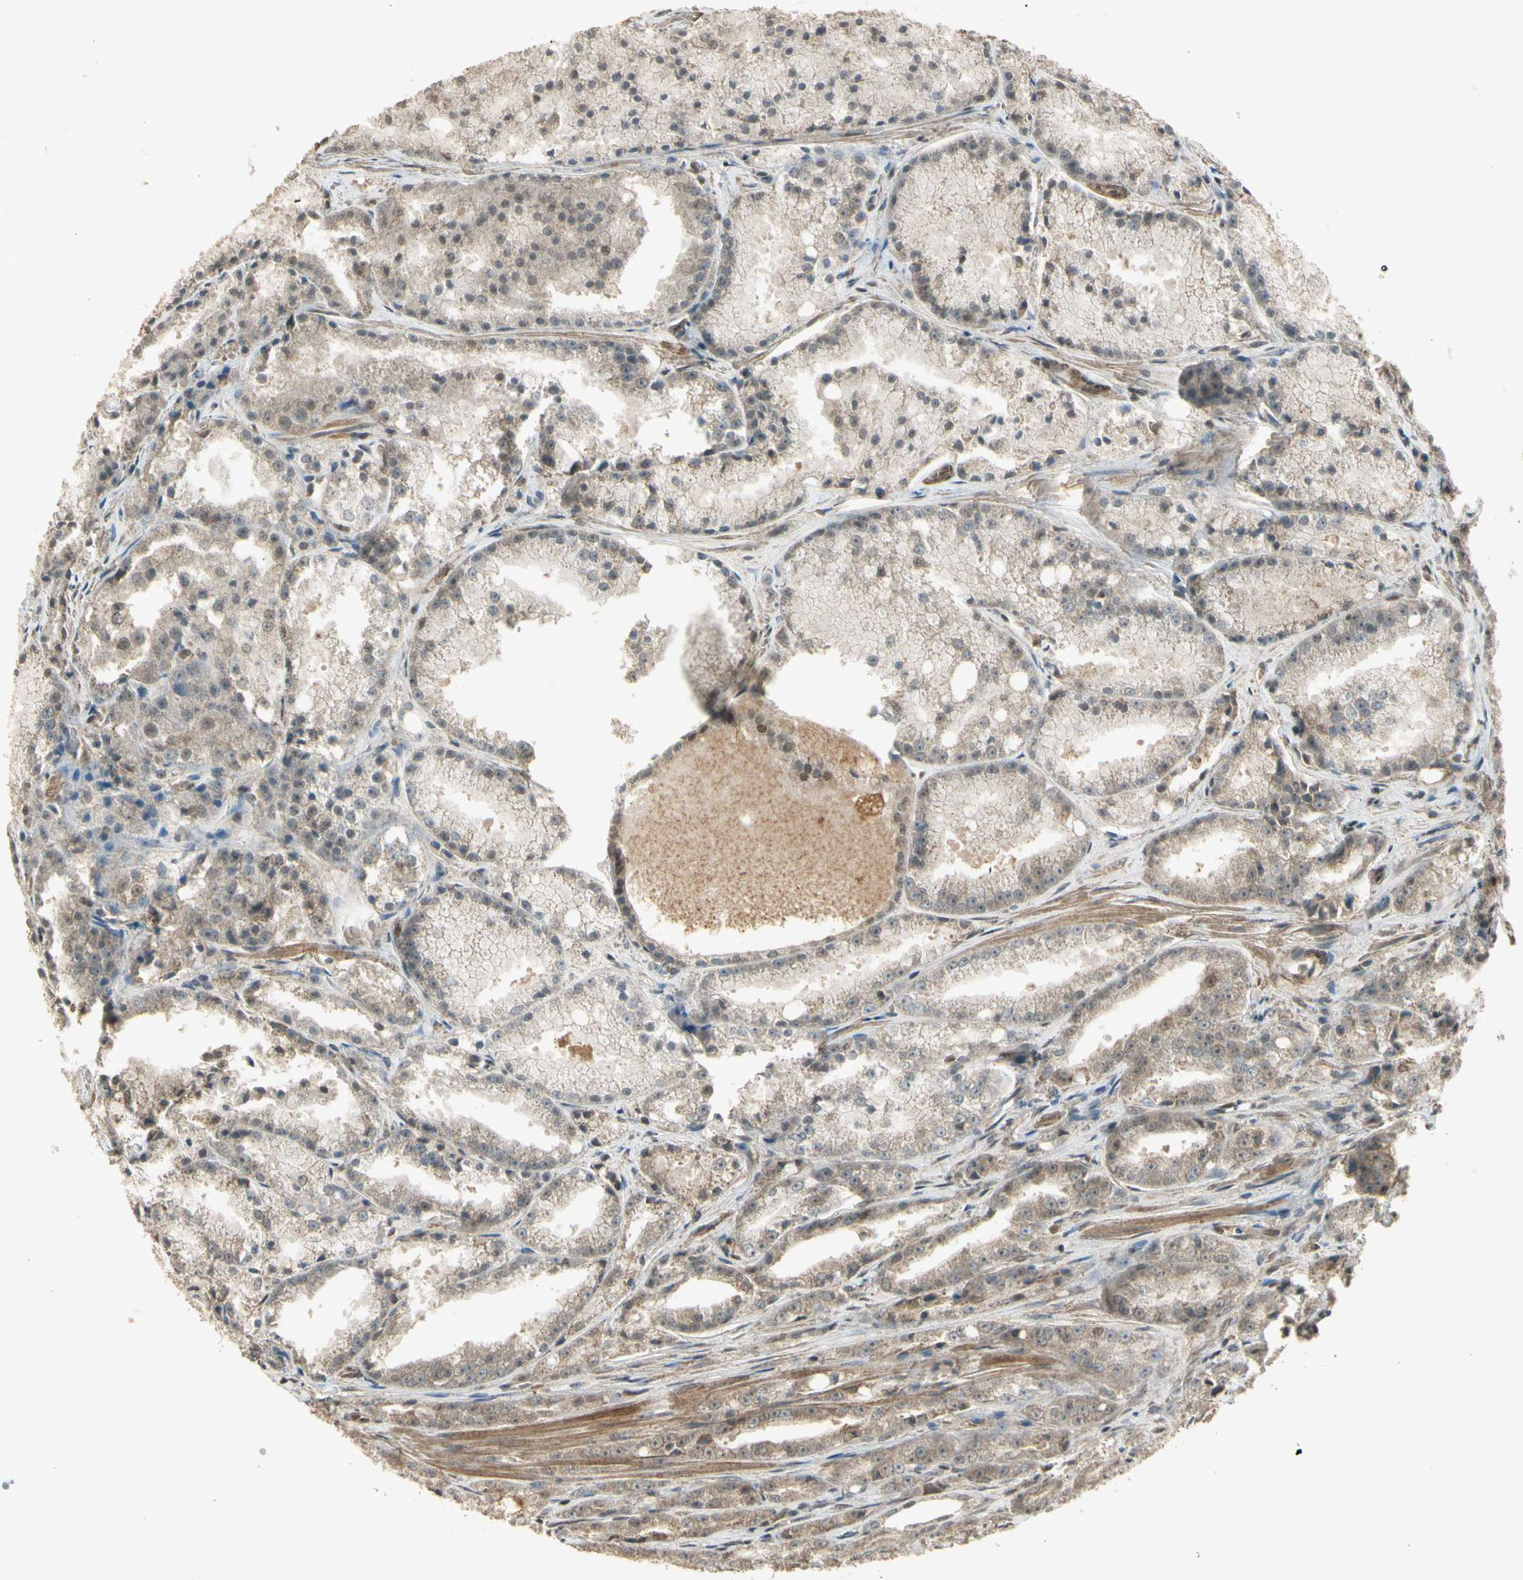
{"staining": {"intensity": "weak", "quantity": "<25%", "location": "cytoplasmic/membranous"}, "tissue": "prostate cancer", "cell_type": "Tumor cells", "image_type": "cancer", "snomed": [{"axis": "morphology", "description": "Adenocarcinoma, Low grade"}, {"axis": "topography", "description": "Prostate"}], "caption": "An immunohistochemistry (IHC) photomicrograph of prostate cancer (low-grade adenocarcinoma) is shown. There is no staining in tumor cells of prostate cancer (low-grade adenocarcinoma).", "gene": "GMEB2", "patient": {"sex": "male", "age": 64}}